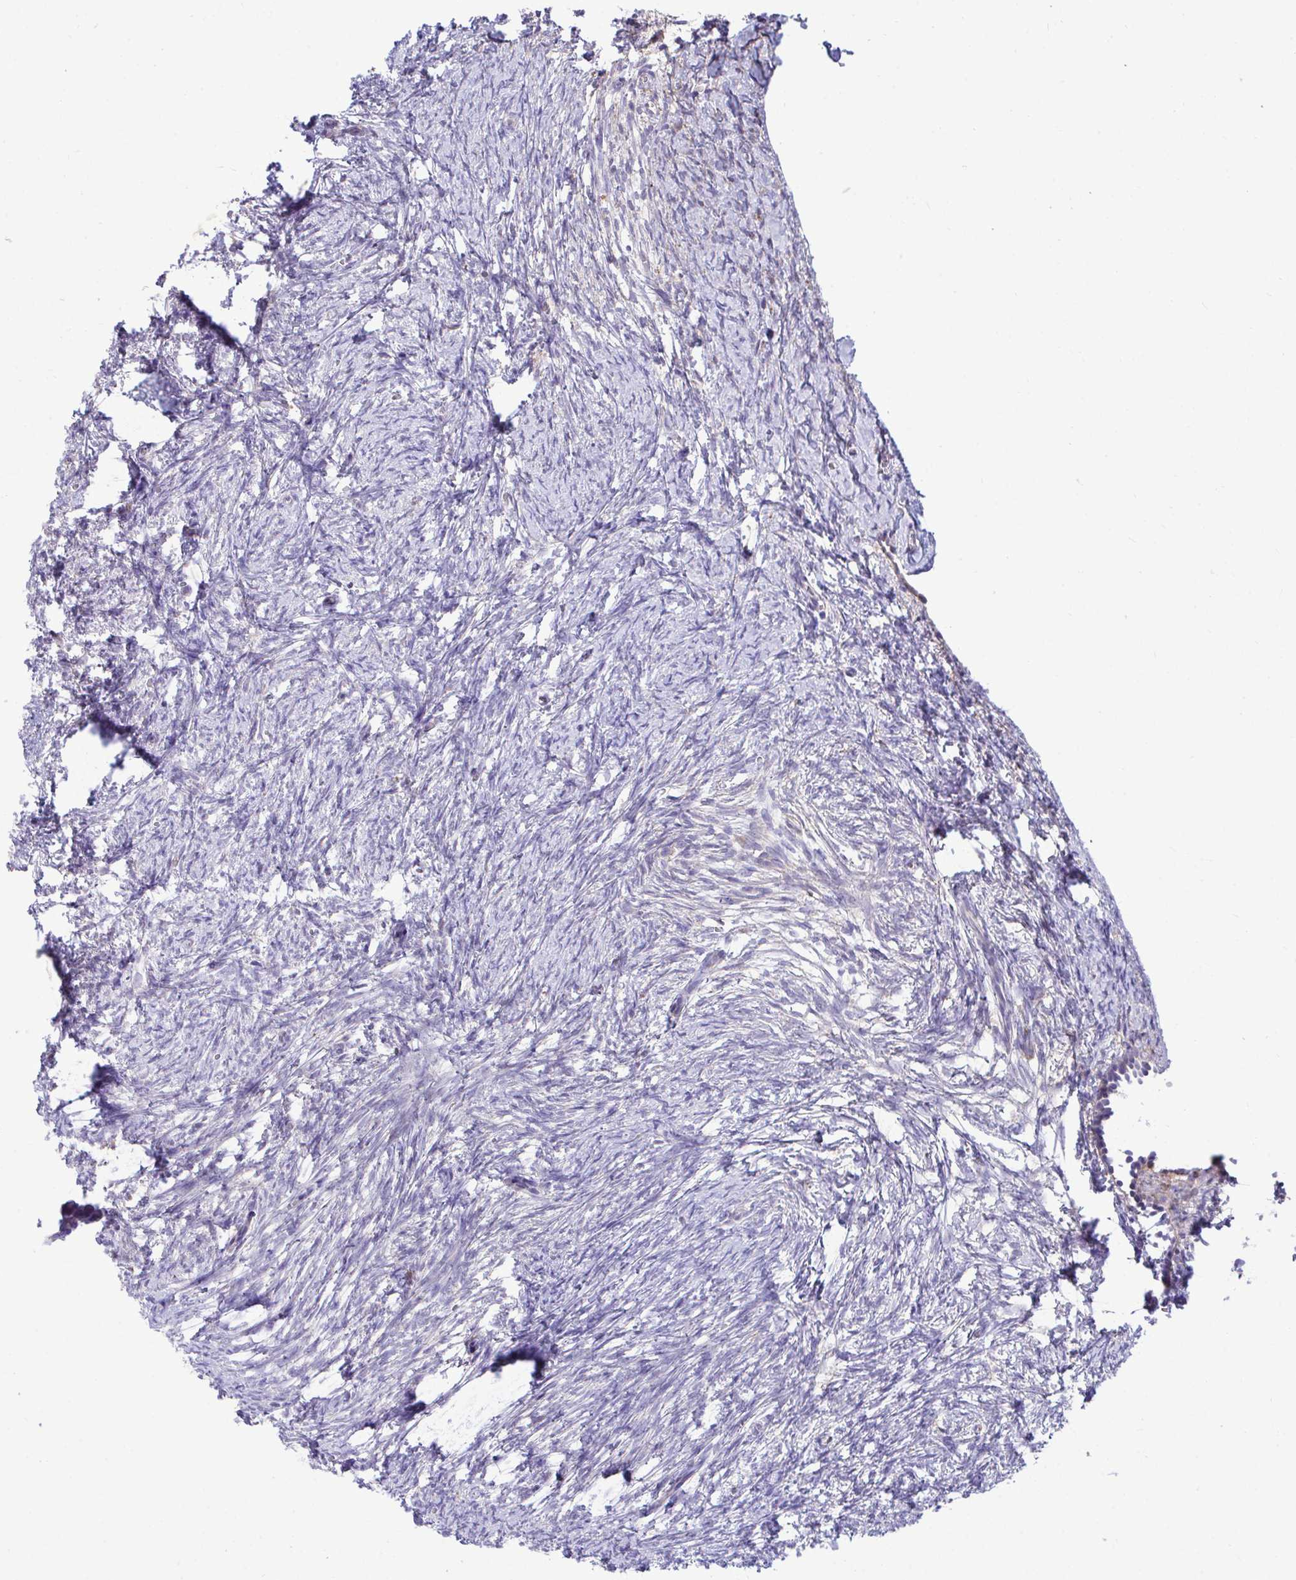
{"staining": {"intensity": "moderate", "quantity": "25%-75%", "location": "cytoplasmic/membranous"}, "tissue": "ovary", "cell_type": "Follicle cells", "image_type": "normal", "snomed": [{"axis": "morphology", "description": "Normal tissue, NOS"}, {"axis": "topography", "description": "Ovary"}], "caption": "Immunohistochemical staining of unremarkable ovary reveals 25%-75% levels of moderate cytoplasmic/membranous protein positivity in approximately 25%-75% of follicle cells. (IHC, brightfield microscopy, high magnification).", "gene": "PIGK", "patient": {"sex": "female", "age": 41}}